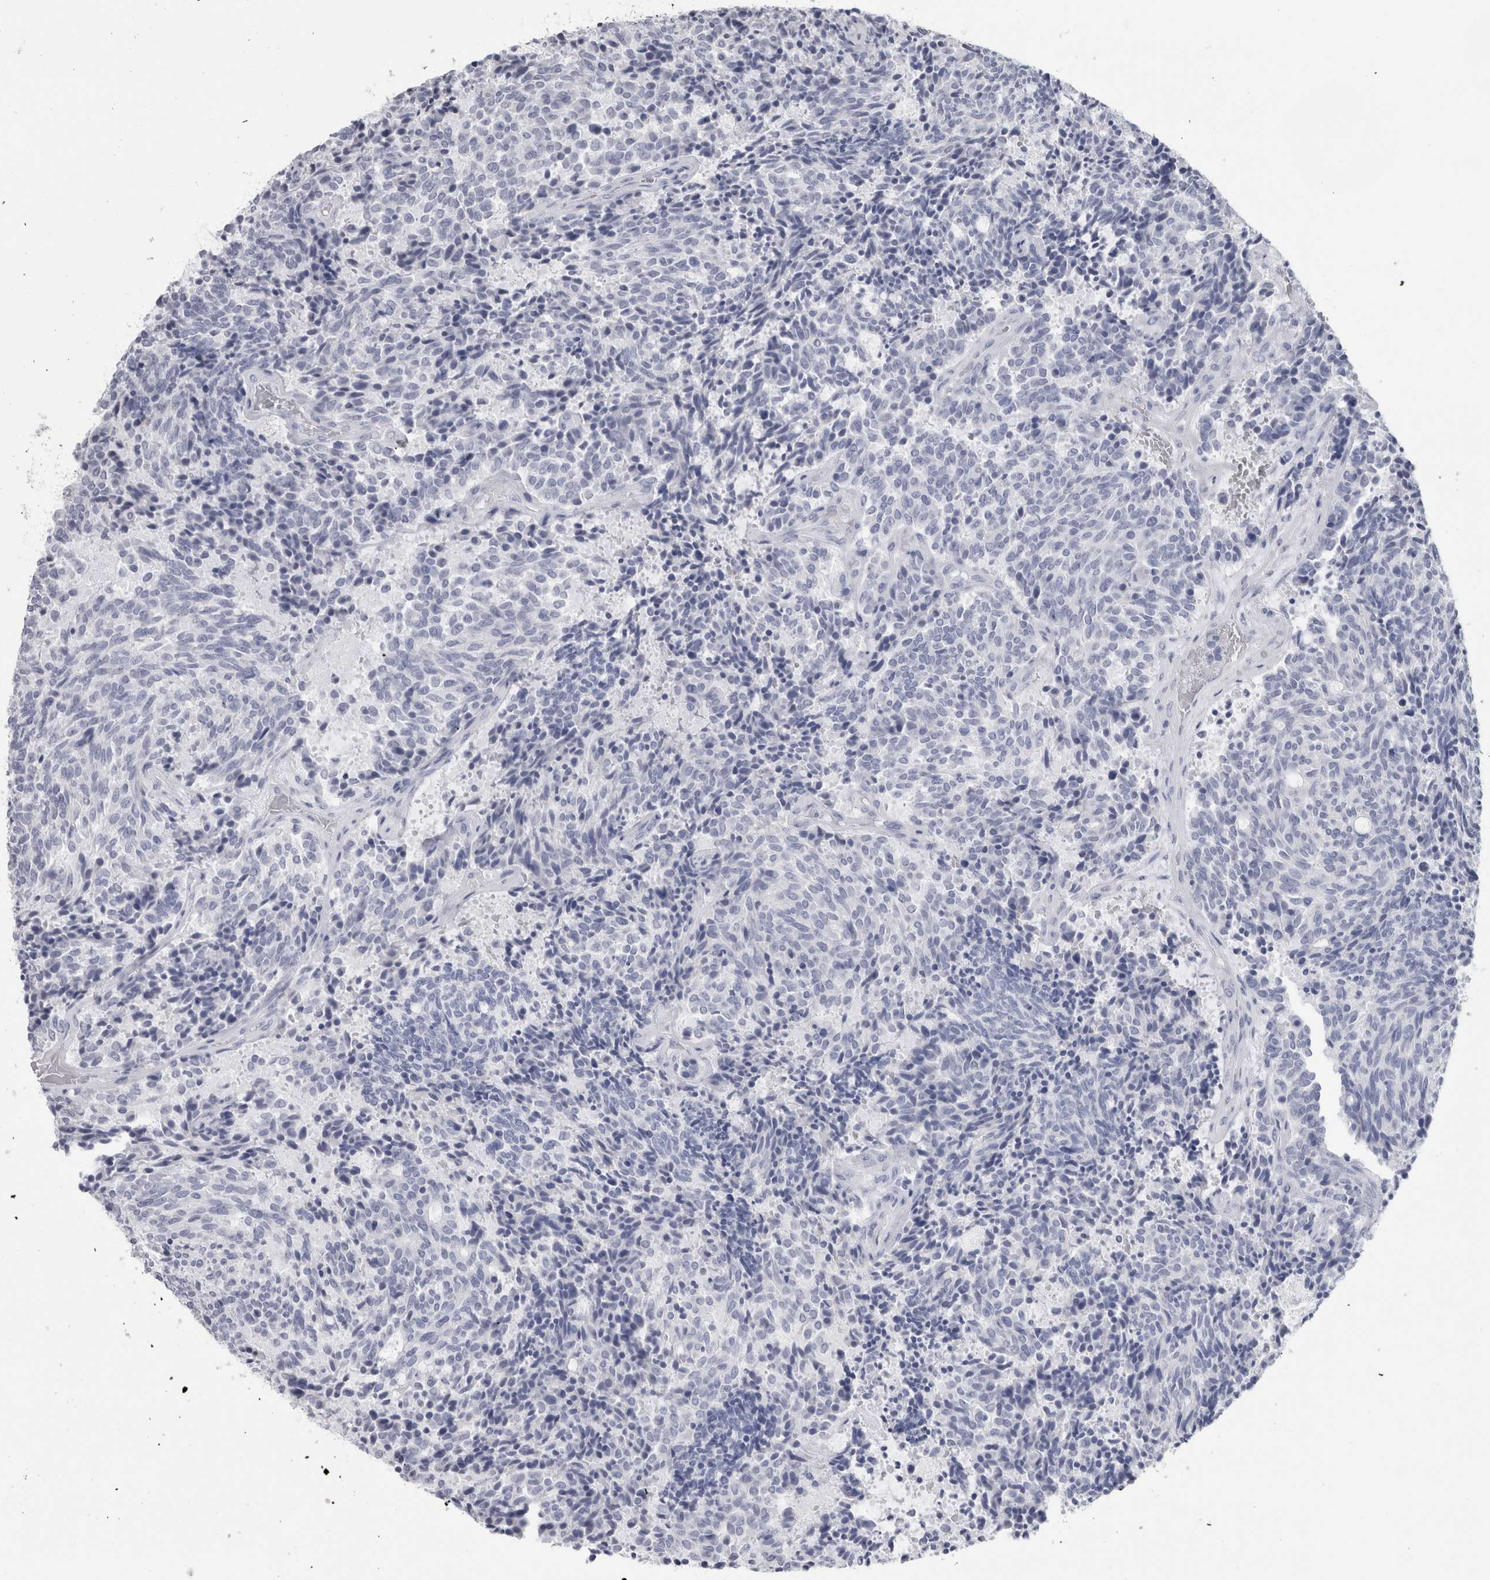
{"staining": {"intensity": "negative", "quantity": "none", "location": "none"}, "tissue": "carcinoid", "cell_type": "Tumor cells", "image_type": "cancer", "snomed": [{"axis": "morphology", "description": "Carcinoid, malignant, NOS"}, {"axis": "topography", "description": "Pancreas"}], "caption": "A high-resolution micrograph shows IHC staining of carcinoid (malignant), which reveals no significant positivity in tumor cells. Brightfield microscopy of IHC stained with DAB (brown) and hematoxylin (blue), captured at high magnification.", "gene": "PTH", "patient": {"sex": "female", "age": 54}}